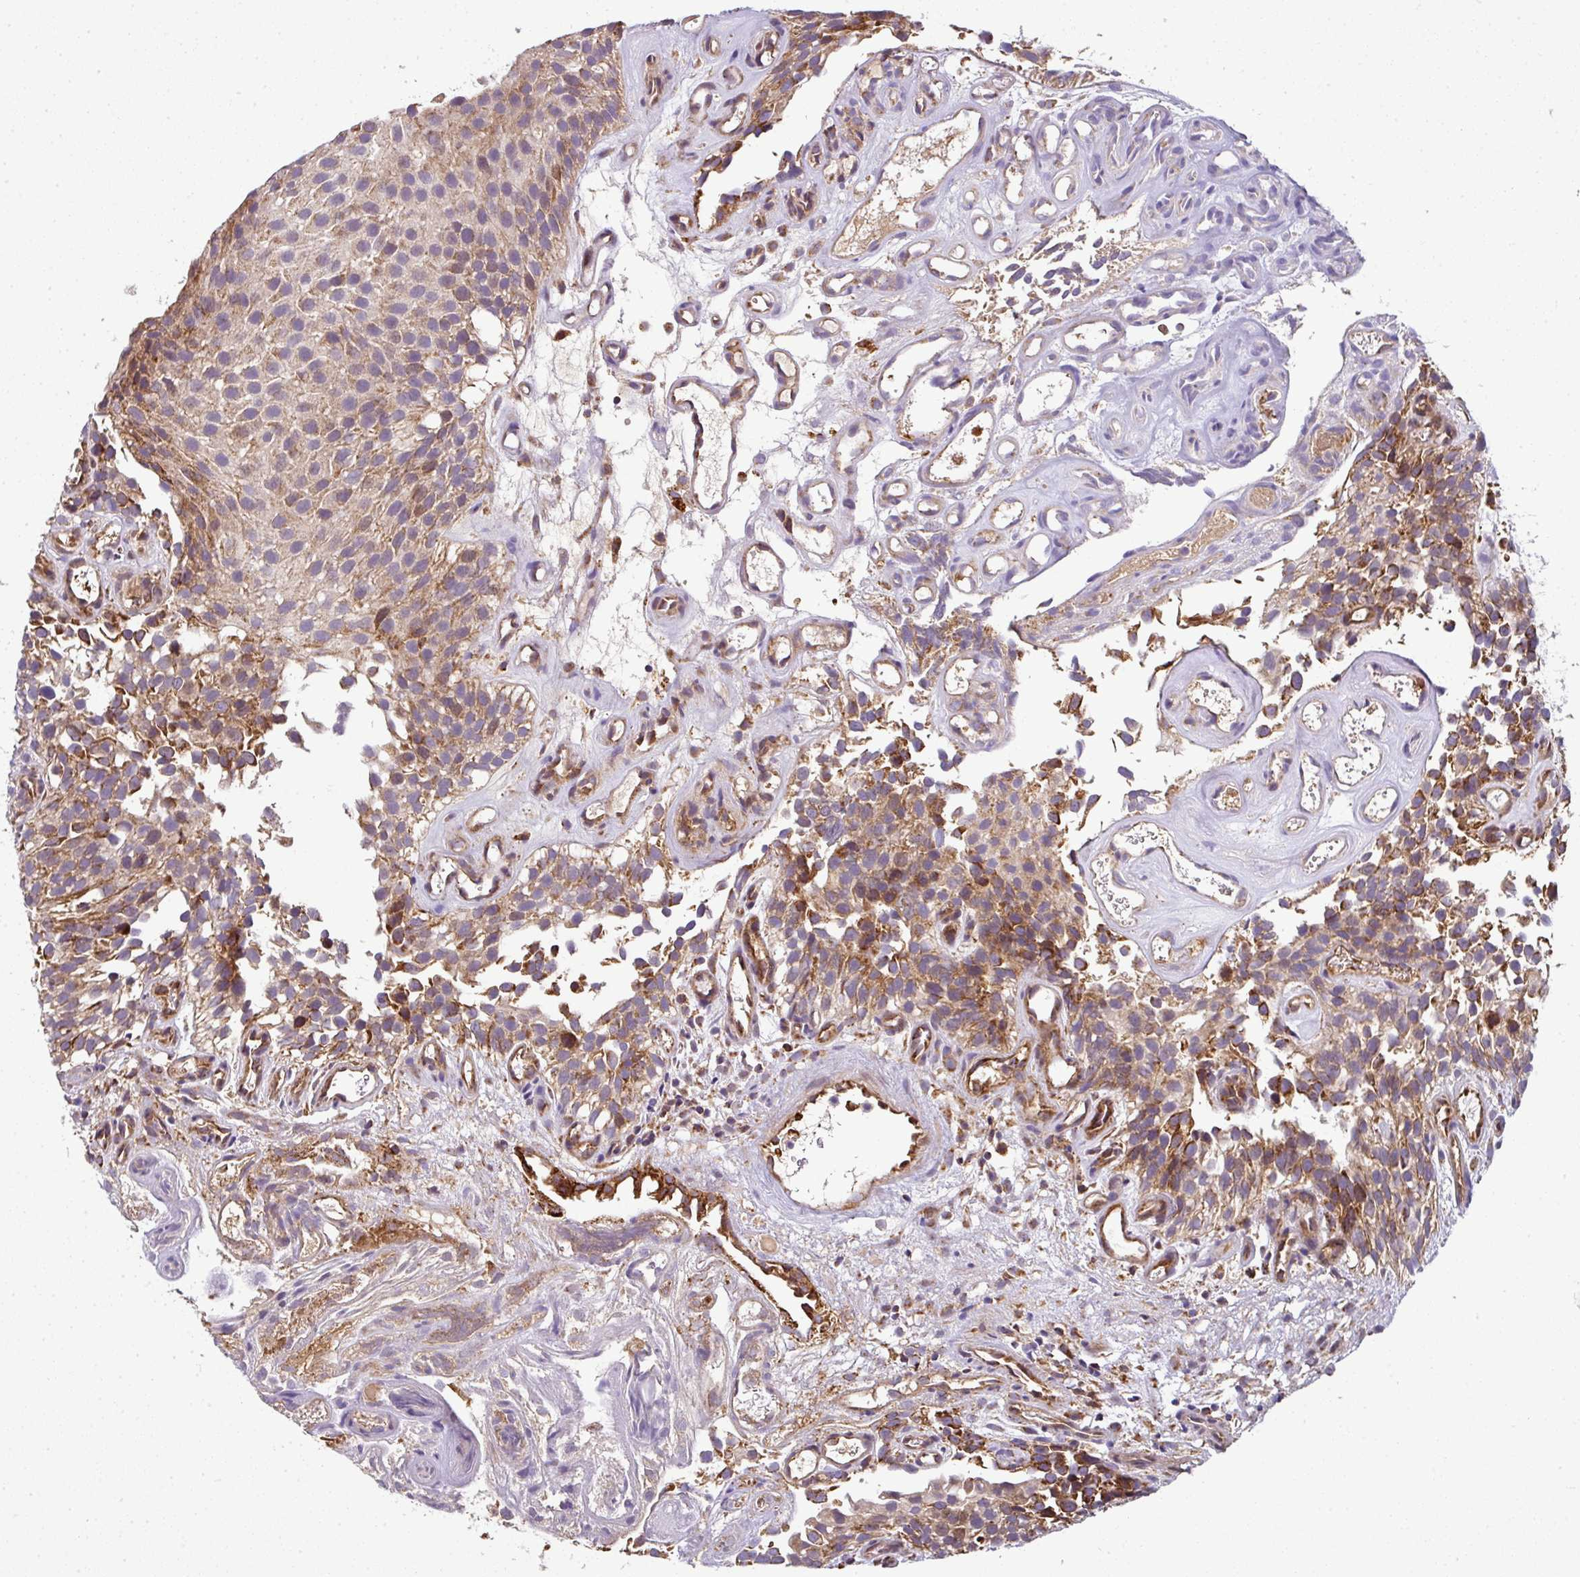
{"staining": {"intensity": "moderate", "quantity": "25%-75%", "location": "cytoplasmic/membranous,nuclear"}, "tissue": "urothelial cancer", "cell_type": "Tumor cells", "image_type": "cancer", "snomed": [{"axis": "morphology", "description": "Urothelial carcinoma, NOS"}, {"axis": "topography", "description": "Urinary bladder"}], "caption": "A medium amount of moderate cytoplasmic/membranous and nuclear staining is identified in about 25%-75% of tumor cells in transitional cell carcinoma tissue.", "gene": "PRELID3B", "patient": {"sex": "male", "age": 87}}